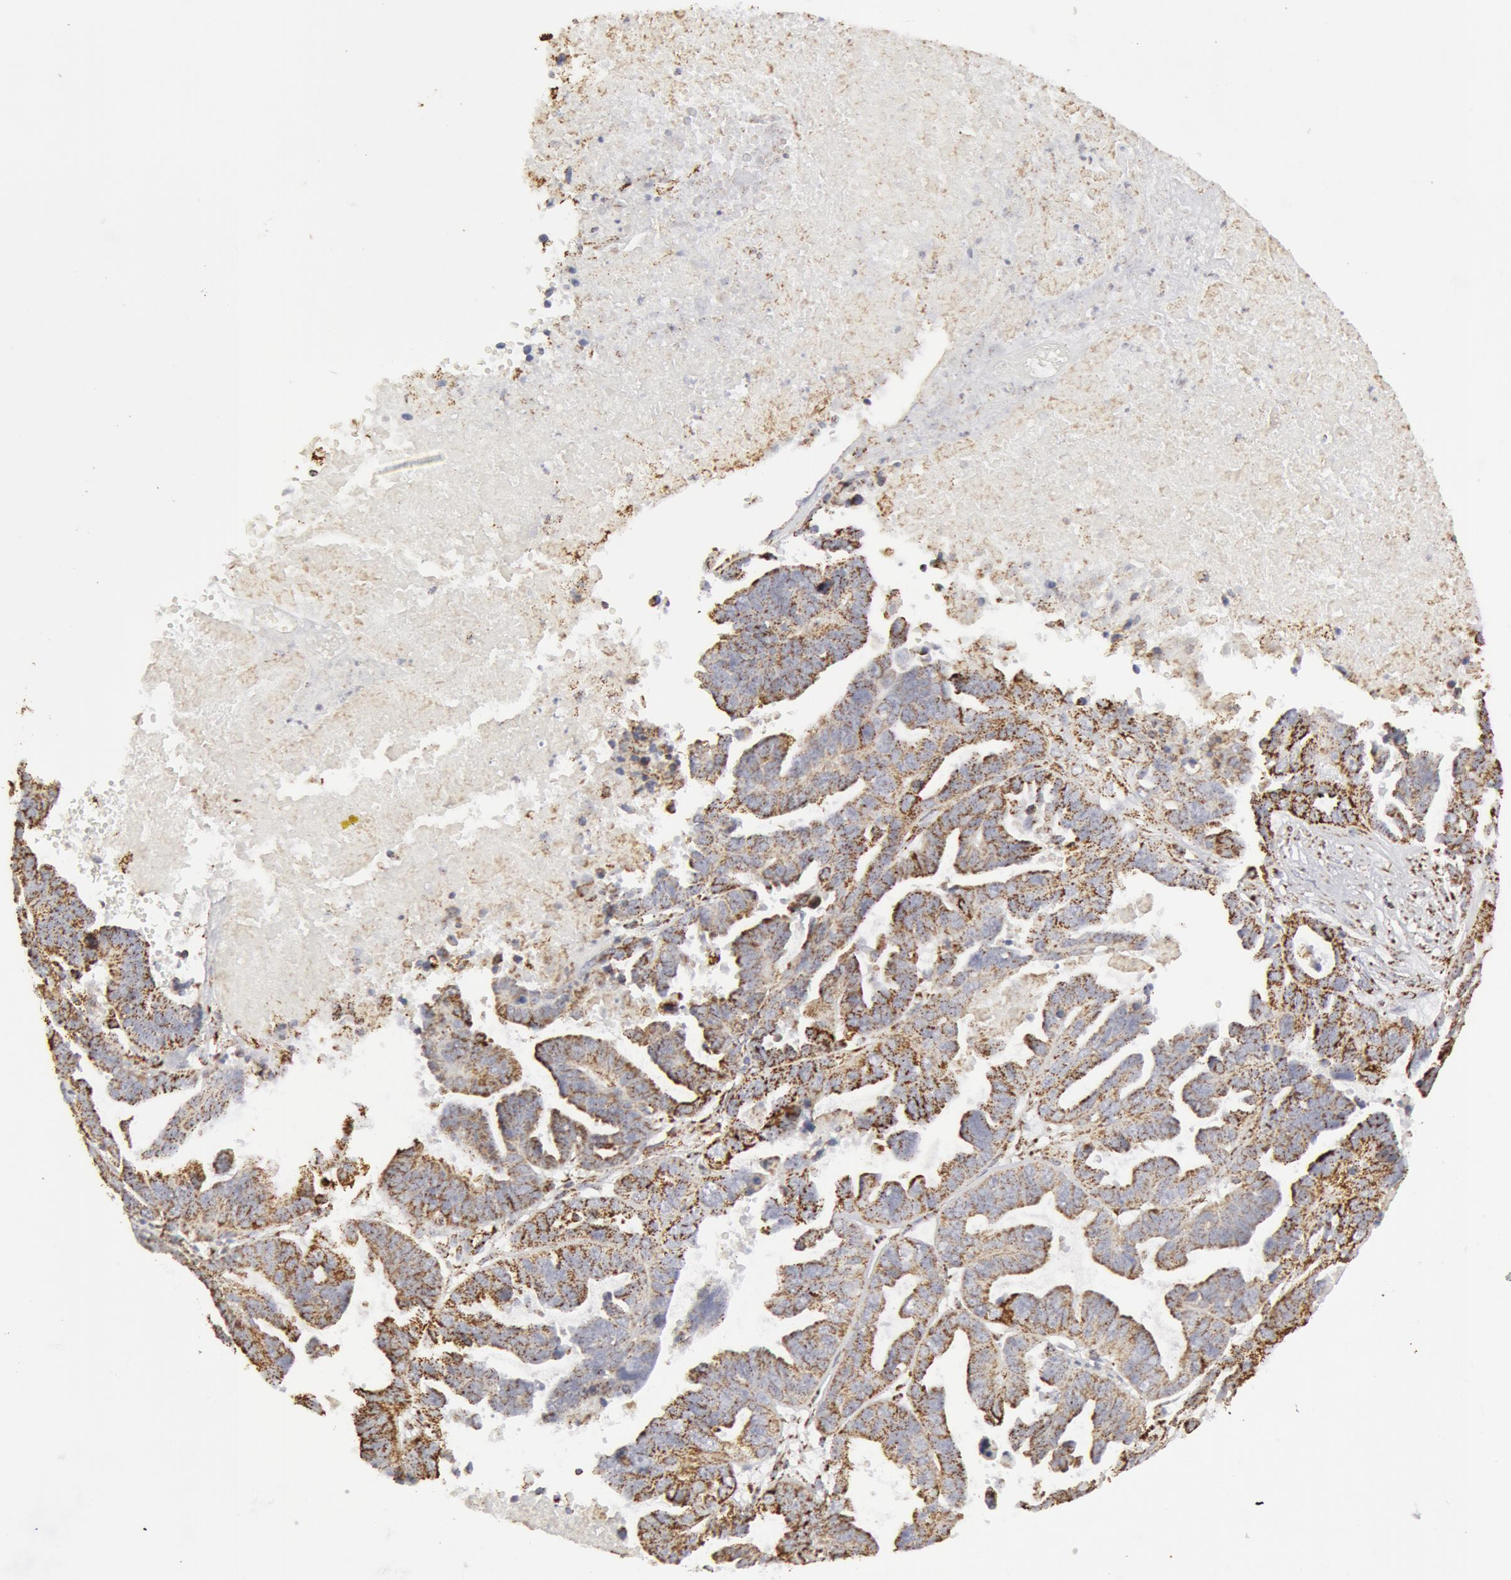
{"staining": {"intensity": "strong", "quantity": ">75%", "location": "cytoplasmic/membranous"}, "tissue": "ovarian cancer", "cell_type": "Tumor cells", "image_type": "cancer", "snomed": [{"axis": "morphology", "description": "Carcinoma, endometroid"}, {"axis": "morphology", "description": "Cystadenocarcinoma, serous, NOS"}, {"axis": "topography", "description": "Ovary"}], "caption": "High-power microscopy captured an IHC histopathology image of serous cystadenocarcinoma (ovarian), revealing strong cytoplasmic/membranous positivity in approximately >75% of tumor cells. (DAB = brown stain, brightfield microscopy at high magnification).", "gene": "ATP5F1B", "patient": {"sex": "female", "age": 45}}